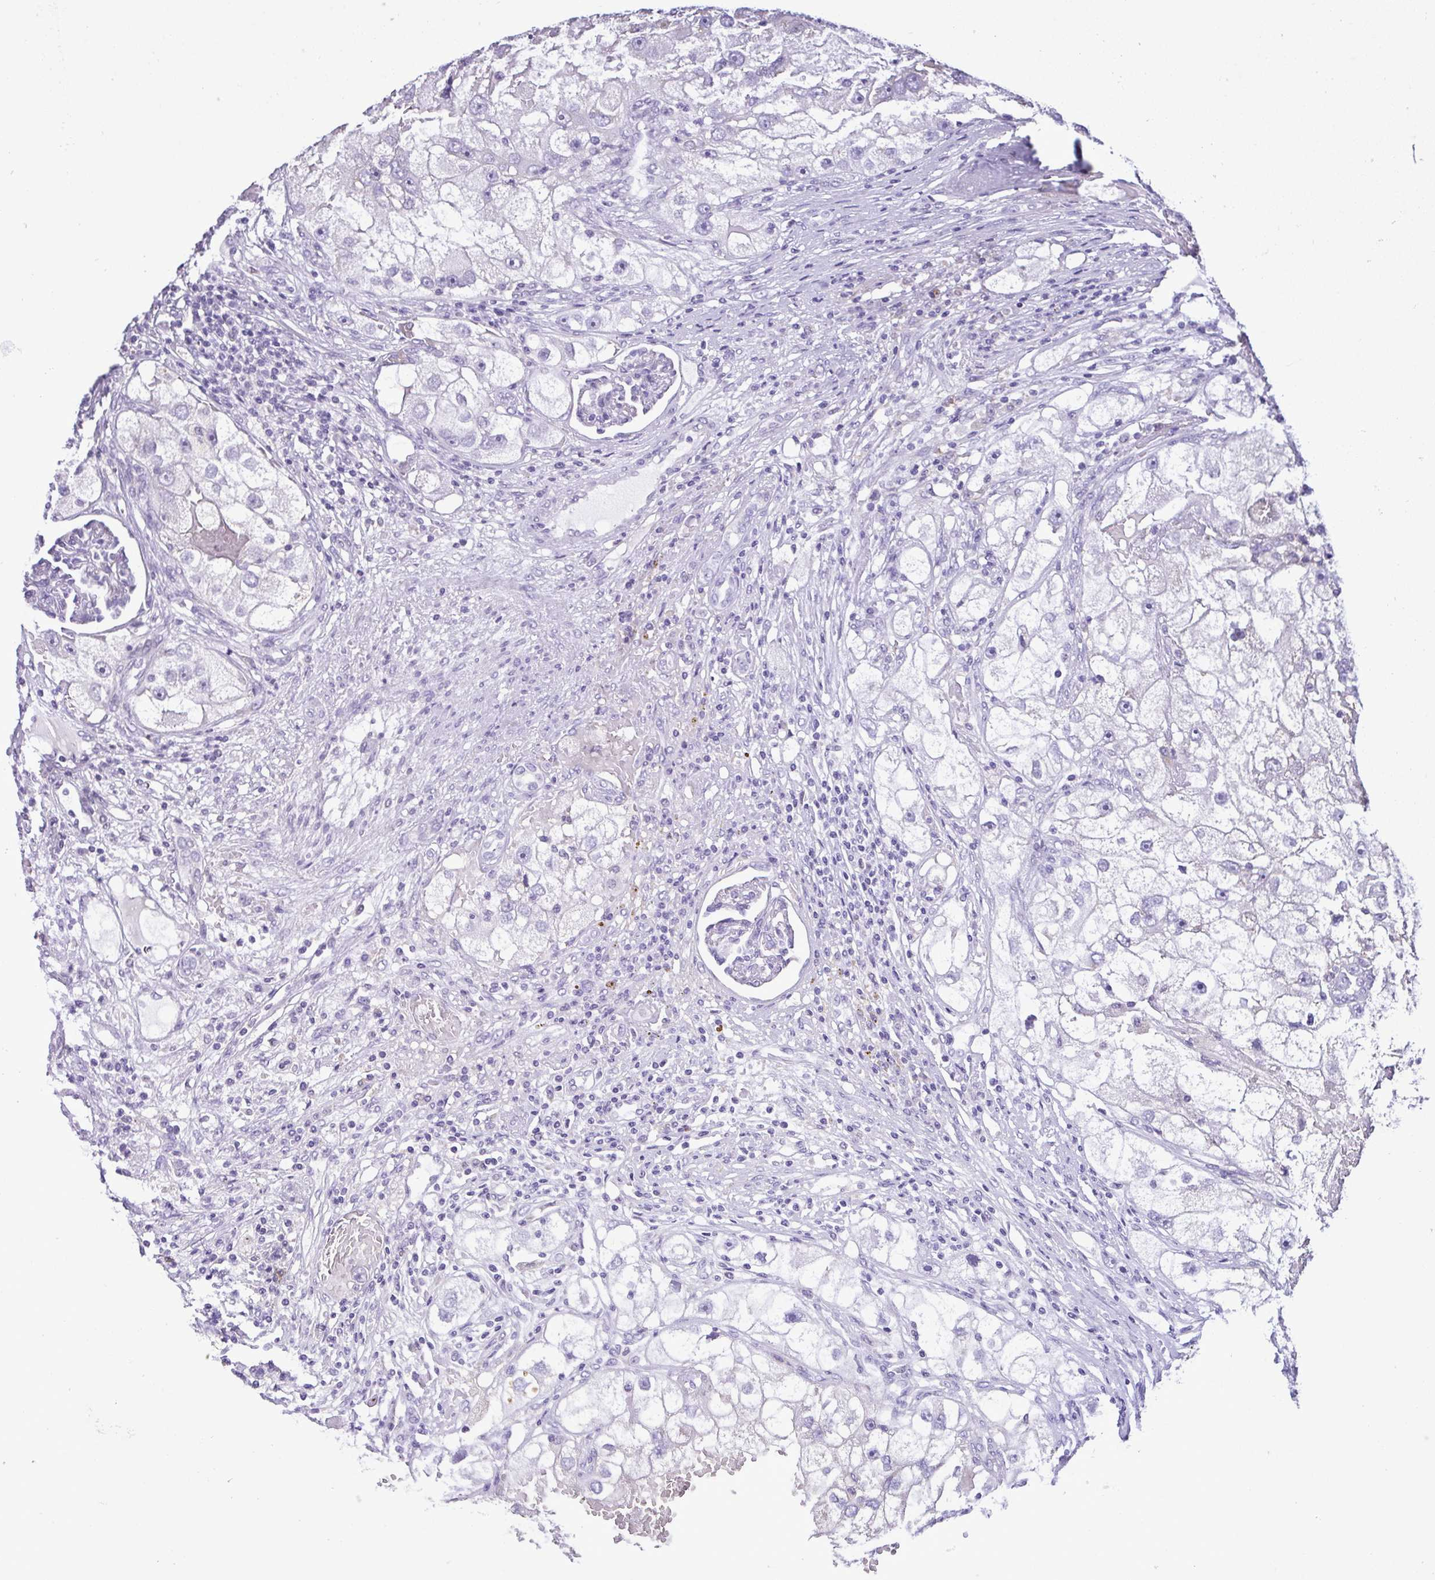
{"staining": {"intensity": "negative", "quantity": "none", "location": "none"}, "tissue": "renal cancer", "cell_type": "Tumor cells", "image_type": "cancer", "snomed": [{"axis": "morphology", "description": "Adenocarcinoma, NOS"}, {"axis": "topography", "description": "Kidney"}], "caption": "A high-resolution image shows IHC staining of renal cancer (adenocarcinoma), which shows no significant staining in tumor cells.", "gene": "CBY2", "patient": {"sex": "male", "age": 63}}